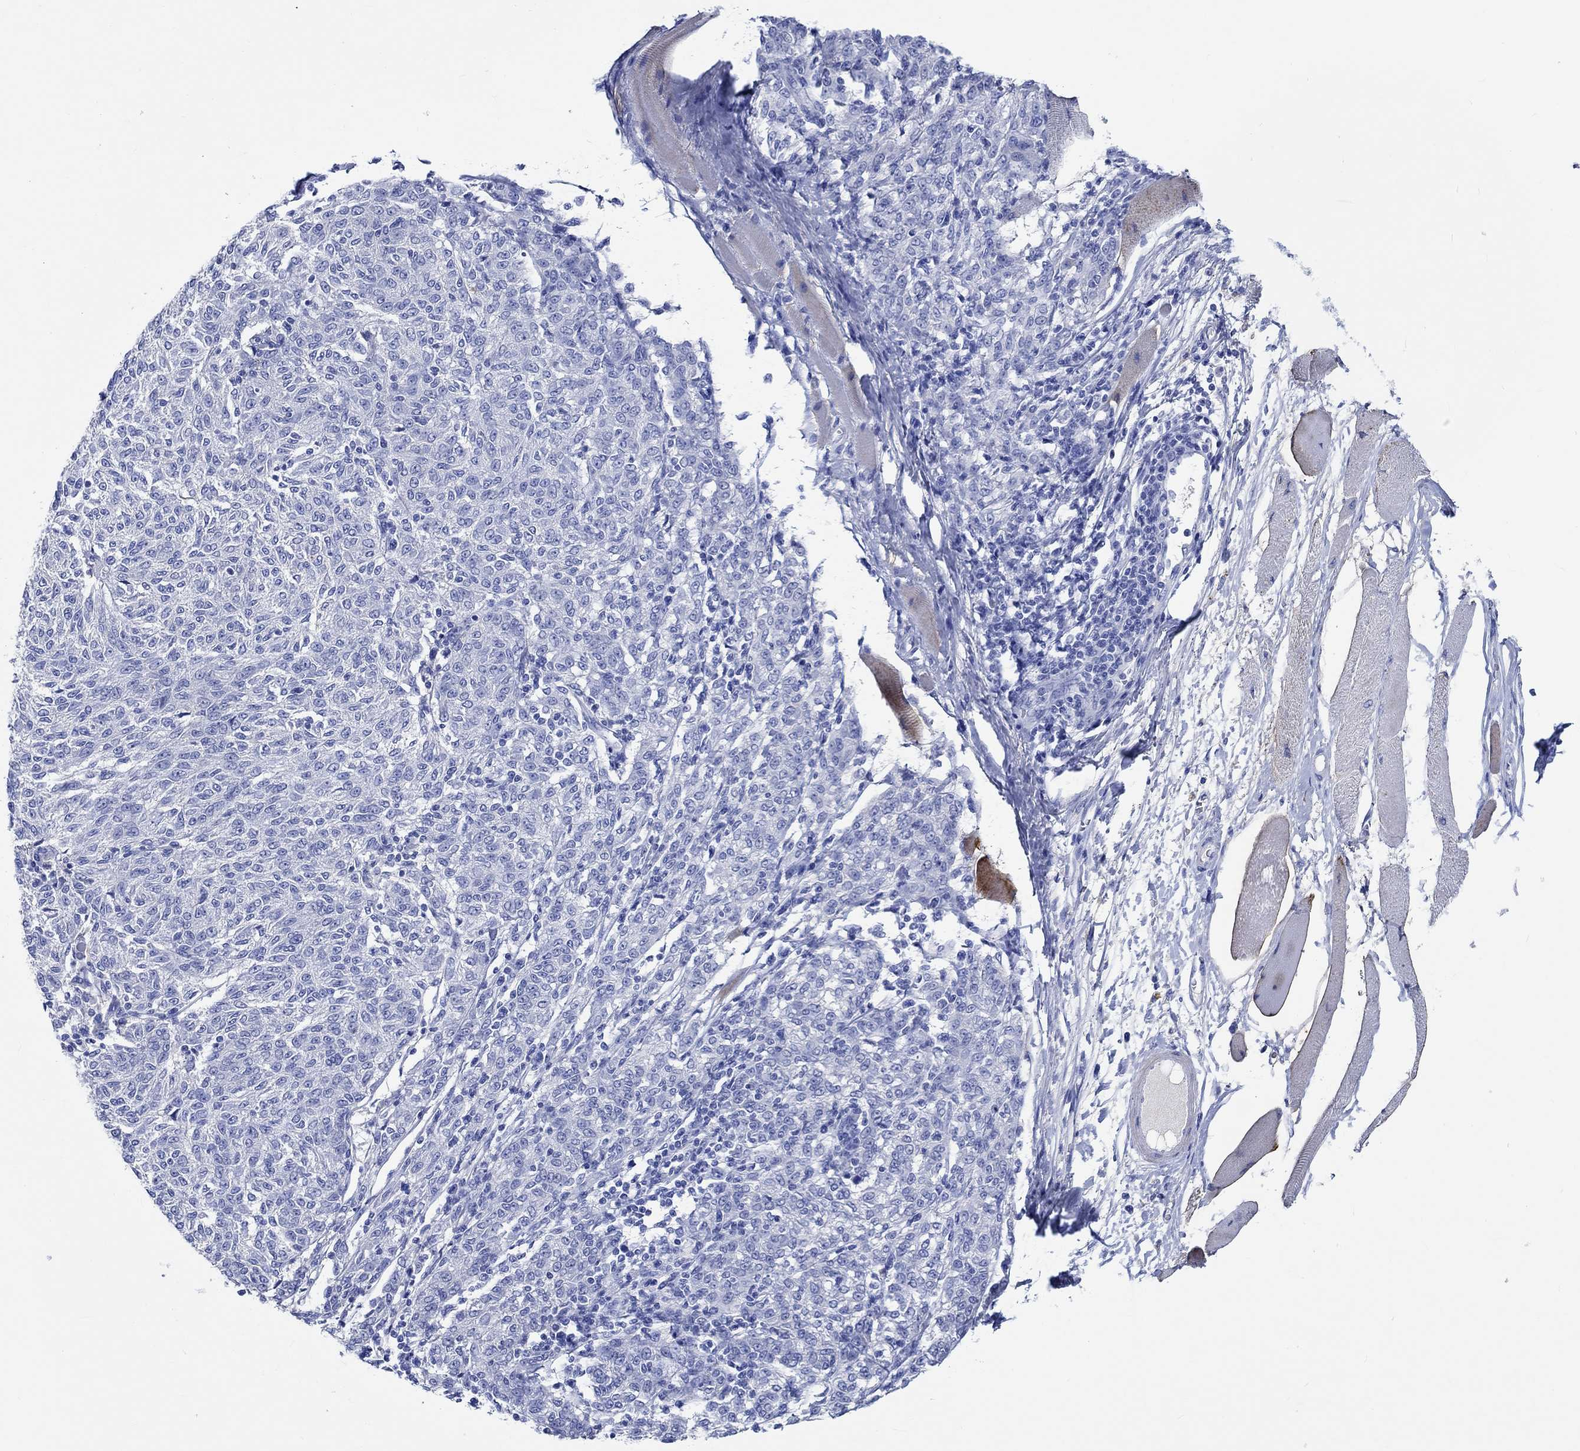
{"staining": {"intensity": "negative", "quantity": "none", "location": "none"}, "tissue": "melanoma", "cell_type": "Tumor cells", "image_type": "cancer", "snomed": [{"axis": "morphology", "description": "Malignant melanoma, NOS"}, {"axis": "topography", "description": "Skin"}], "caption": "The image displays no significant positivity in tumor cells of melanoma.", "gene": "SHISA4", "patient": {"sex": "female", "age": 72}}